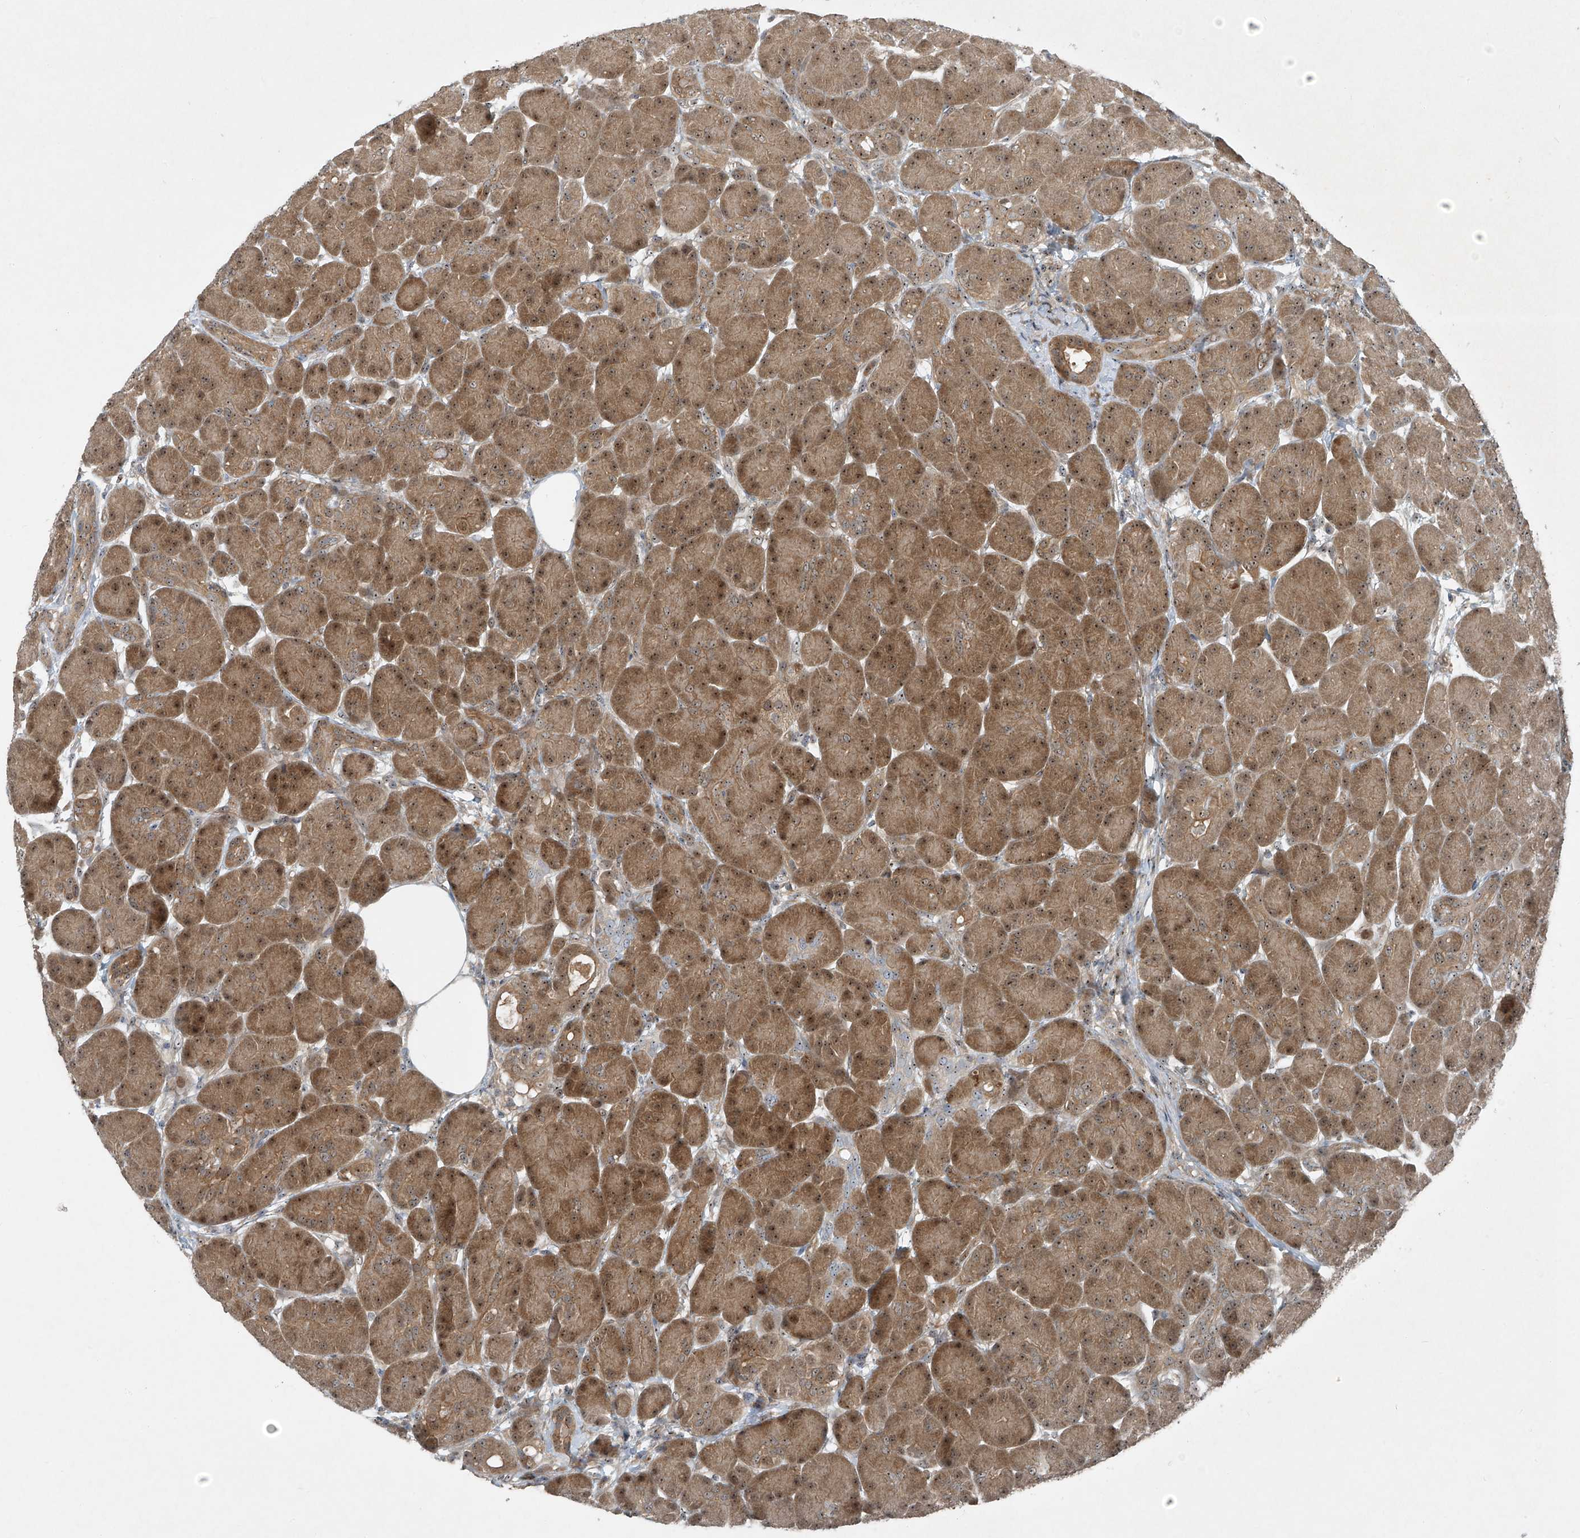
{"staining": {"intensity": "moderate", "quantity": ">75%", "location": "cytoplasmic/membranous,nuclear"}, "tissue": "pancreas", "cell_type": "Exocrine glandular cells", "image_type": "normal", "snomed": [{"axis": "morphology", "description": "Normal tissue, NOS"}, {"axis": "topography", "description": "Pancreas"}], "caption": "DAB immunohistochemical staining of unremarkable pancreas exhibits moderate cytoplasmic/membranous,nuclear protein positivity in about >75% of exocrine glandular cells. (DAB (3,3'-diaminobenzidine) = brown stain, brightfield microscopy at high magnification).", "gene": "PPCS", "patient": {"sex": "male", "age": 63}}